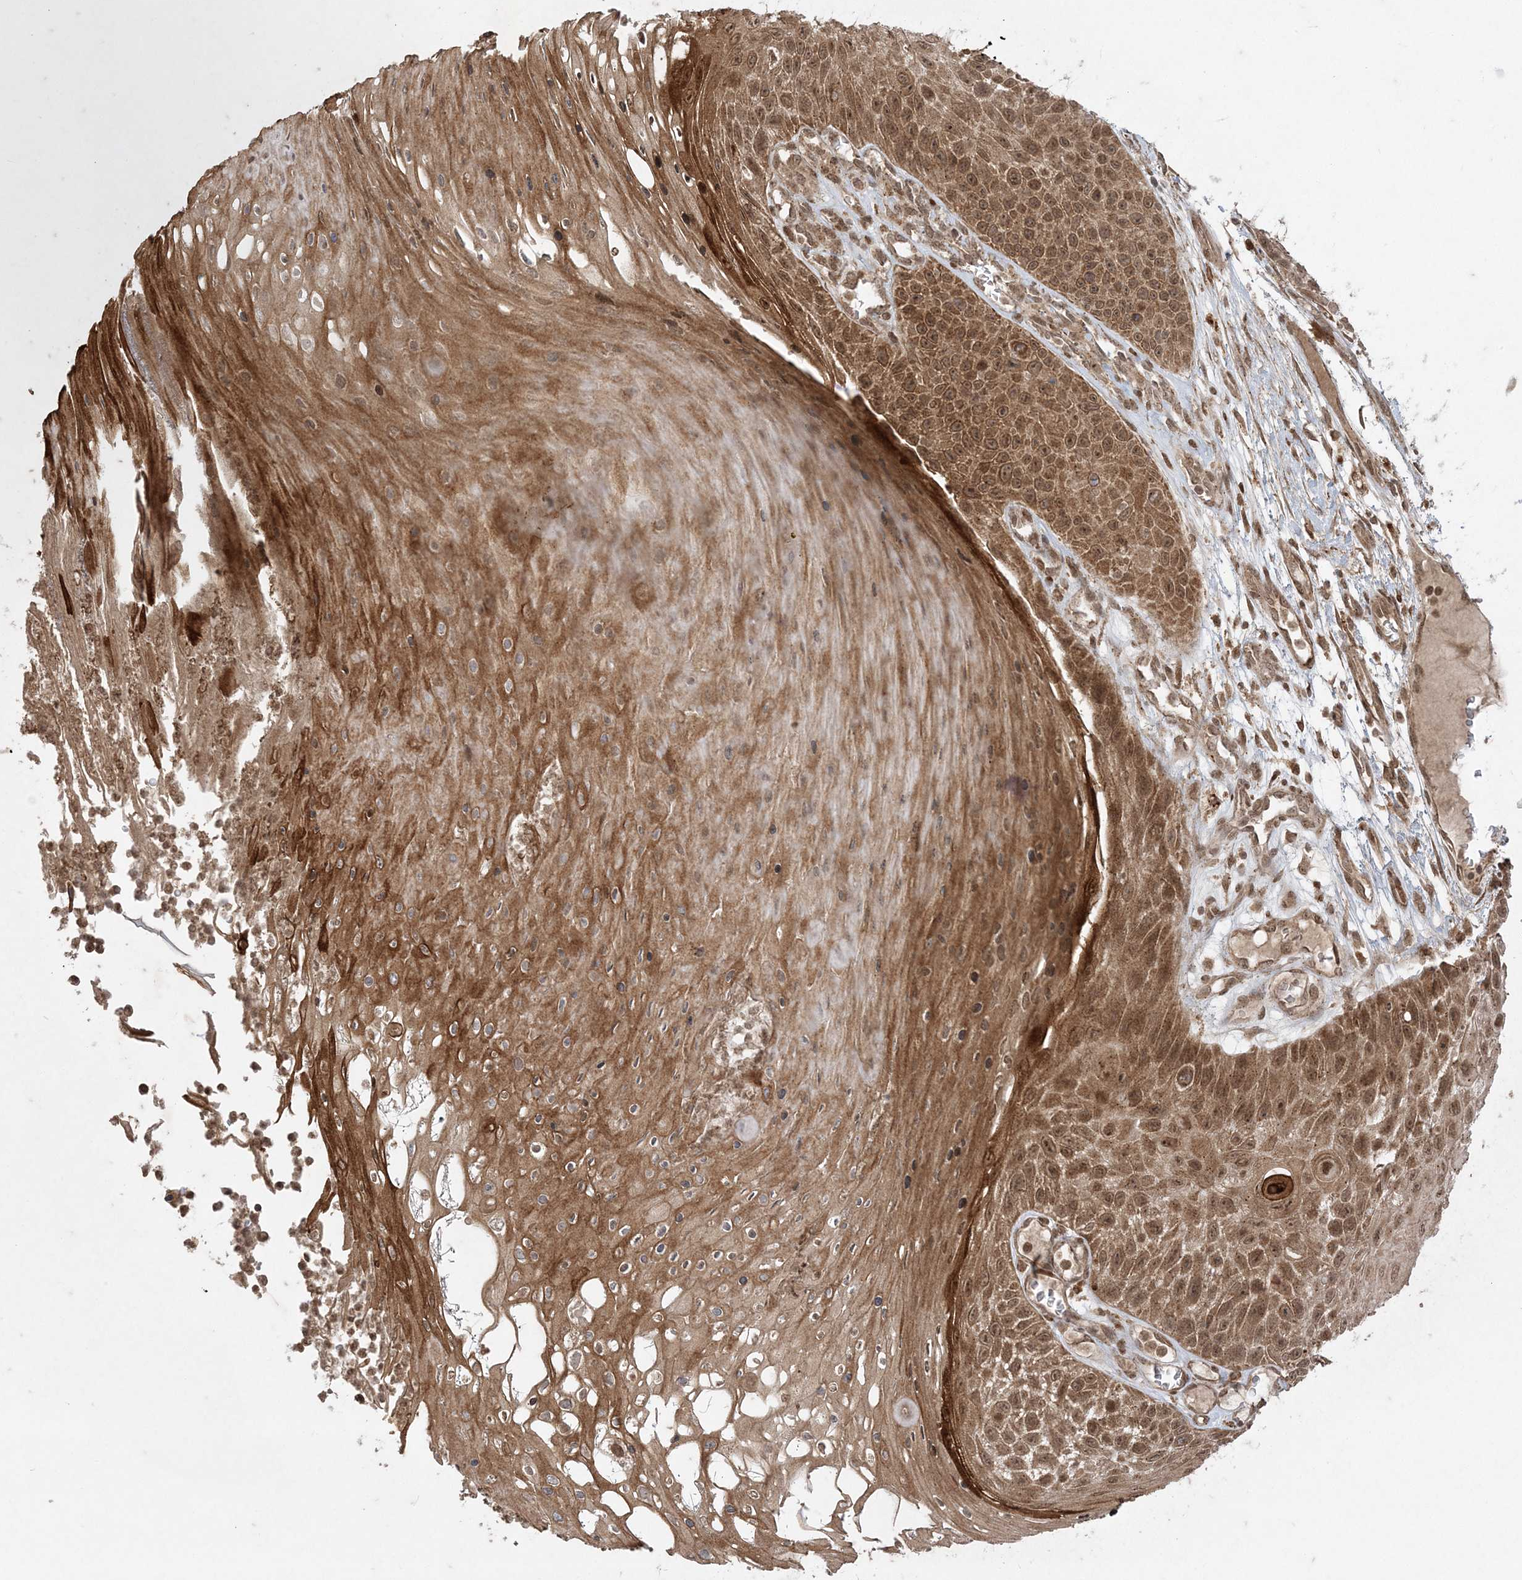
{"staining": {"intensity": "moderate", "quantity": ">75%", "location": "cytoplasmic/membranous,nuclear"}, "tissue": "skin cancer", "cell_type": "Tumor cells", "image_type": "cancer", "snomed": [{"axis": "morphology", "description": "Squamous cell carcinoma, NOS"}, {"axis": "topography", "description": "Skin"}], "caption": "DAB immunohistochemical staining of squamous cell carcinoma (skin) reveals moderate cytoplasmic/membranous and nuclear protein staining in approximately >75% of tumor cells.", "gene": "RRAS", "patient": {"sex": "female", "age": 88}}